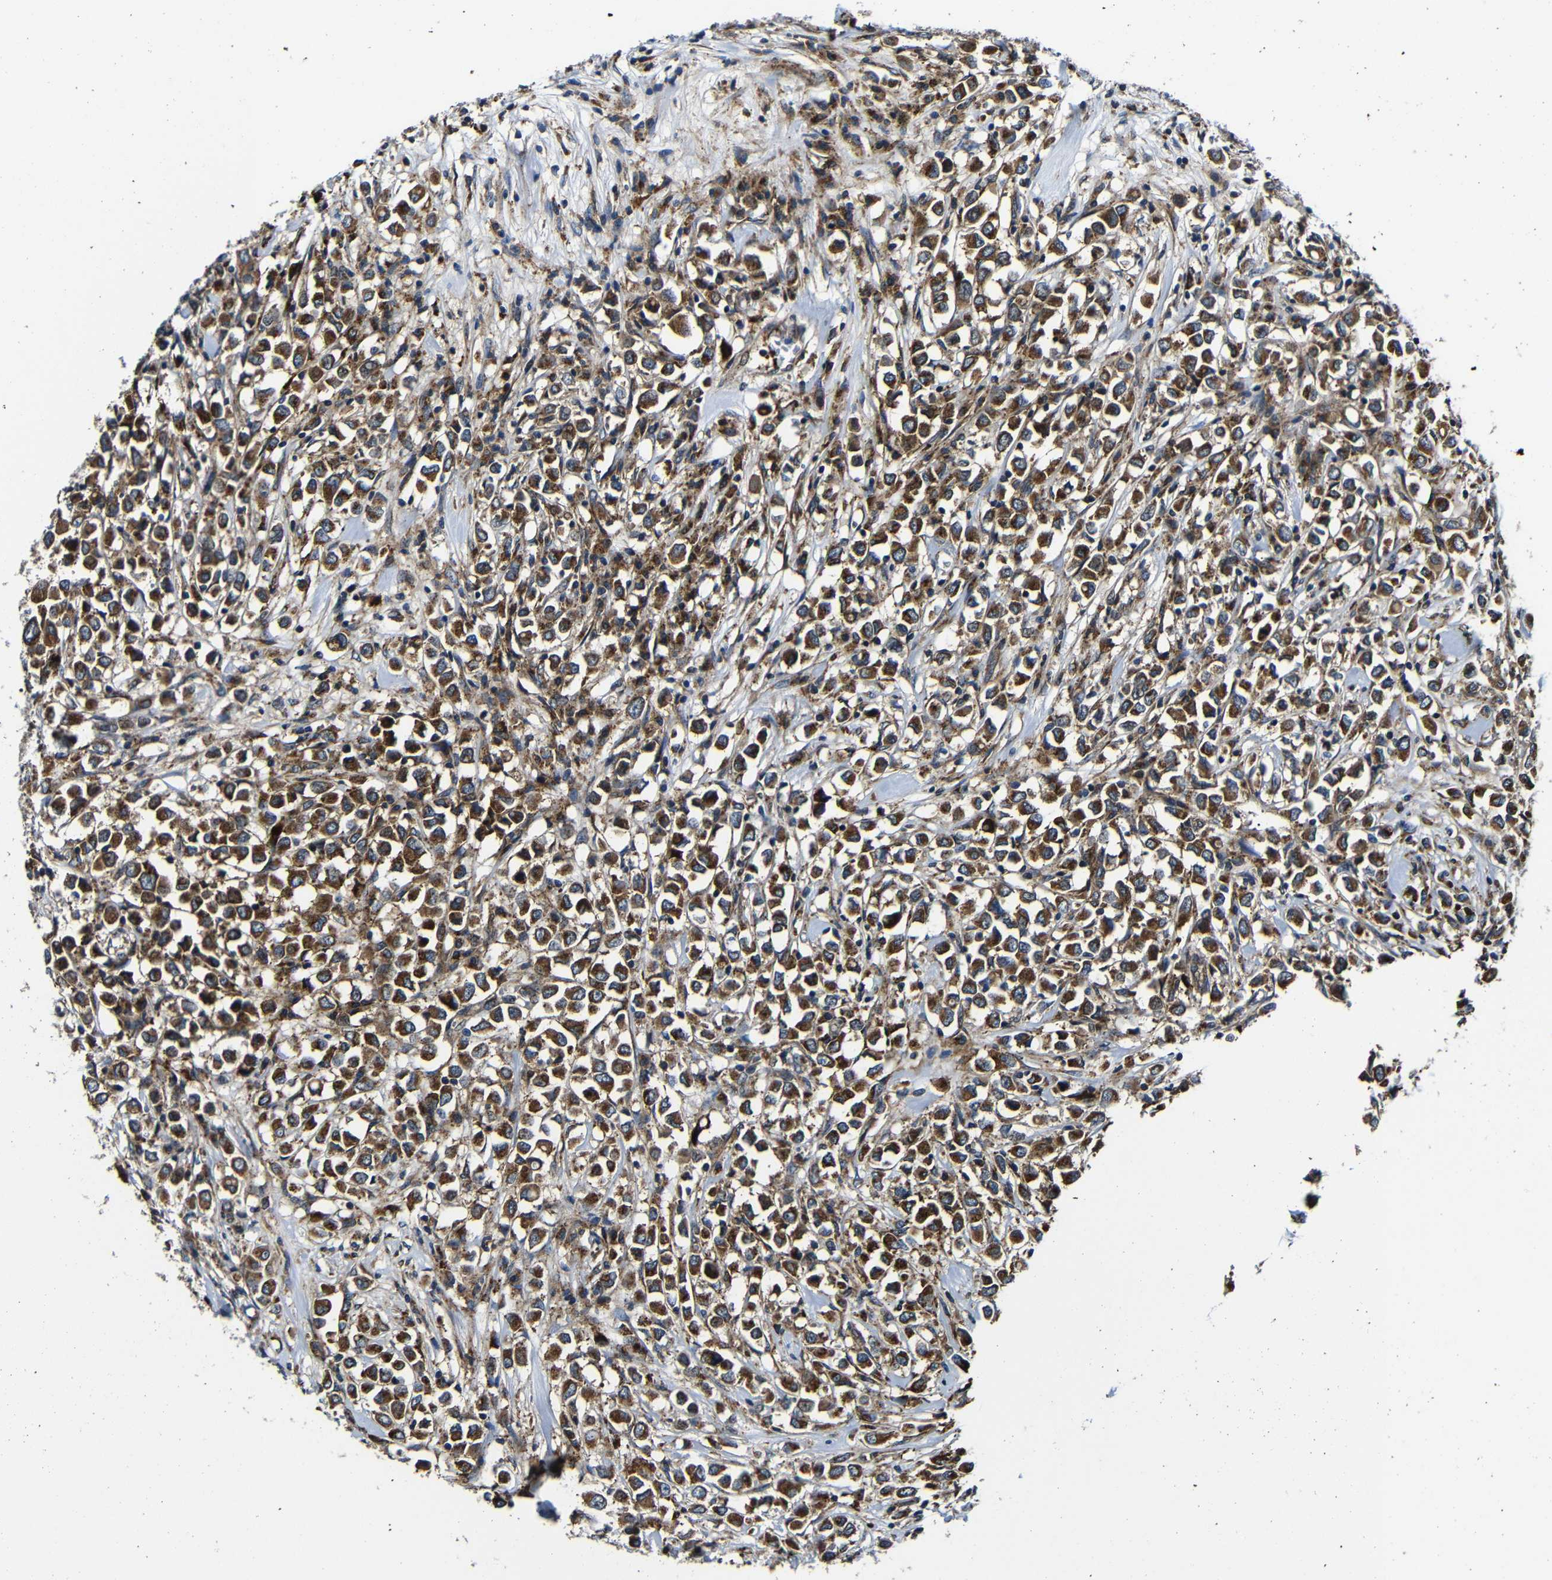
{"staining": {"intensity": "moderate", "quantity": ">75%", "location": "cytoplasmic/membranous"}, "tissue": "breast cancer", "cell_type": "Tumor cells", "image_type": "cancer", "snomed": [{"axis": "morphology", "description": "Duct carcinoma"}, {"axis": "topography", "description": "Breast"}], "caption": "Protein expression analysis of invasive ductal carcinoma (breast) demonstrates moderate cytoplasmic/membranous staining in approximately >75% of tumor cells.", "gene": "ABCE1", "patient": {"sex": "female", "age": 61}}